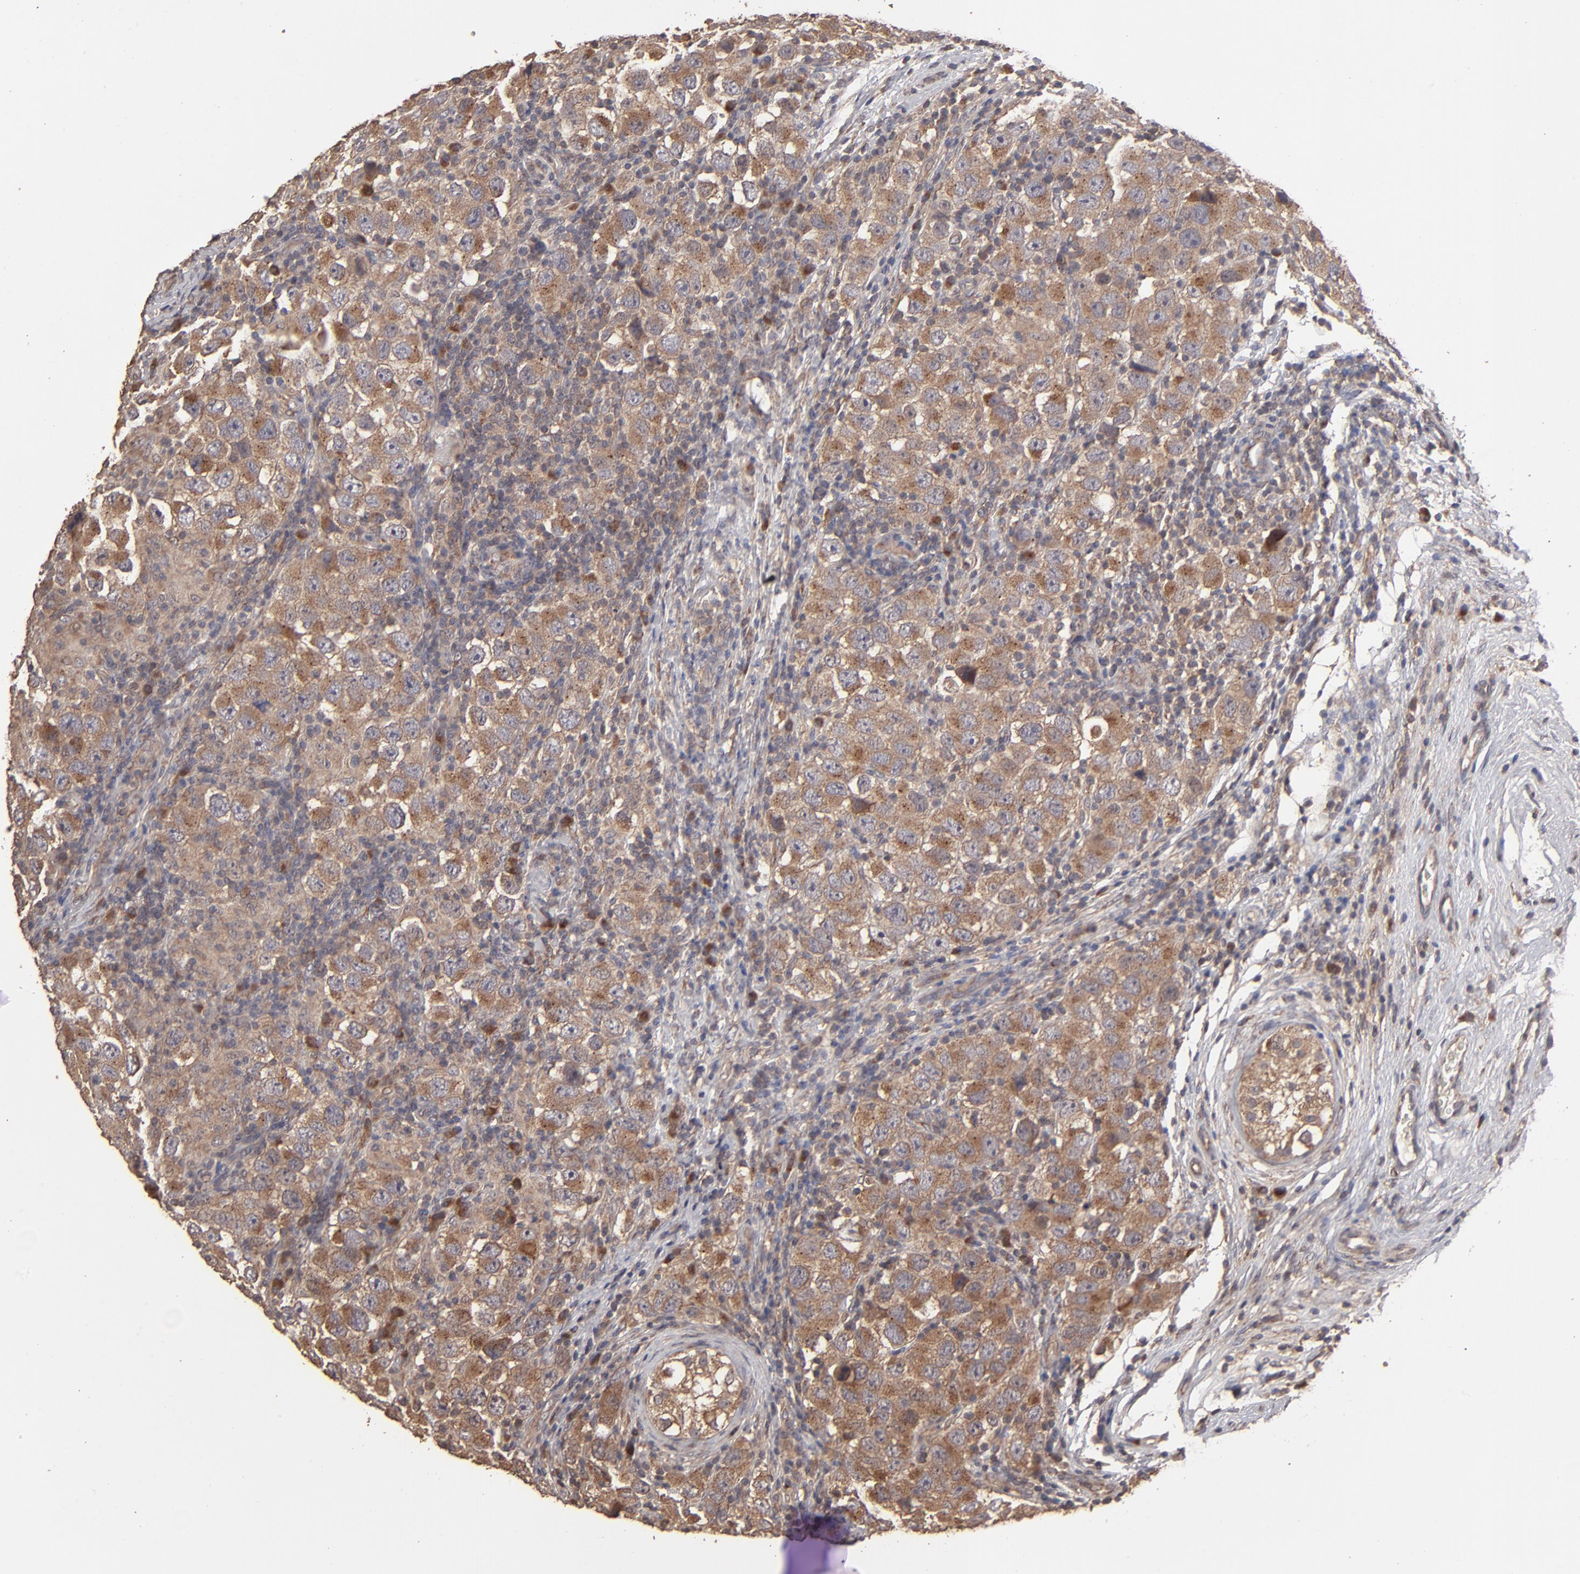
{"staining": {"intensity": "weak", "quantity": ">75%", "location": "cytoplasmic/membranous"}, "tissue": "testis cancer", "cell_type": "Tumor cells", "image_type": "cancer", "snomed": [{"axis": "morphology", "description": "Carcinoma, Embryonal, NOS"}, {"axis": "topography", "description": "Testis"}], "caption": "Weak cytoplasmic/membranous protein positivity is present in approximately >75% of tumor cells in embryonal carcinoma (testis). (brown staining indicates protein expression, while blue staining denotes nuclei).", "gene": "MMP2", "patient": {"sex": "male", "age": 21}}